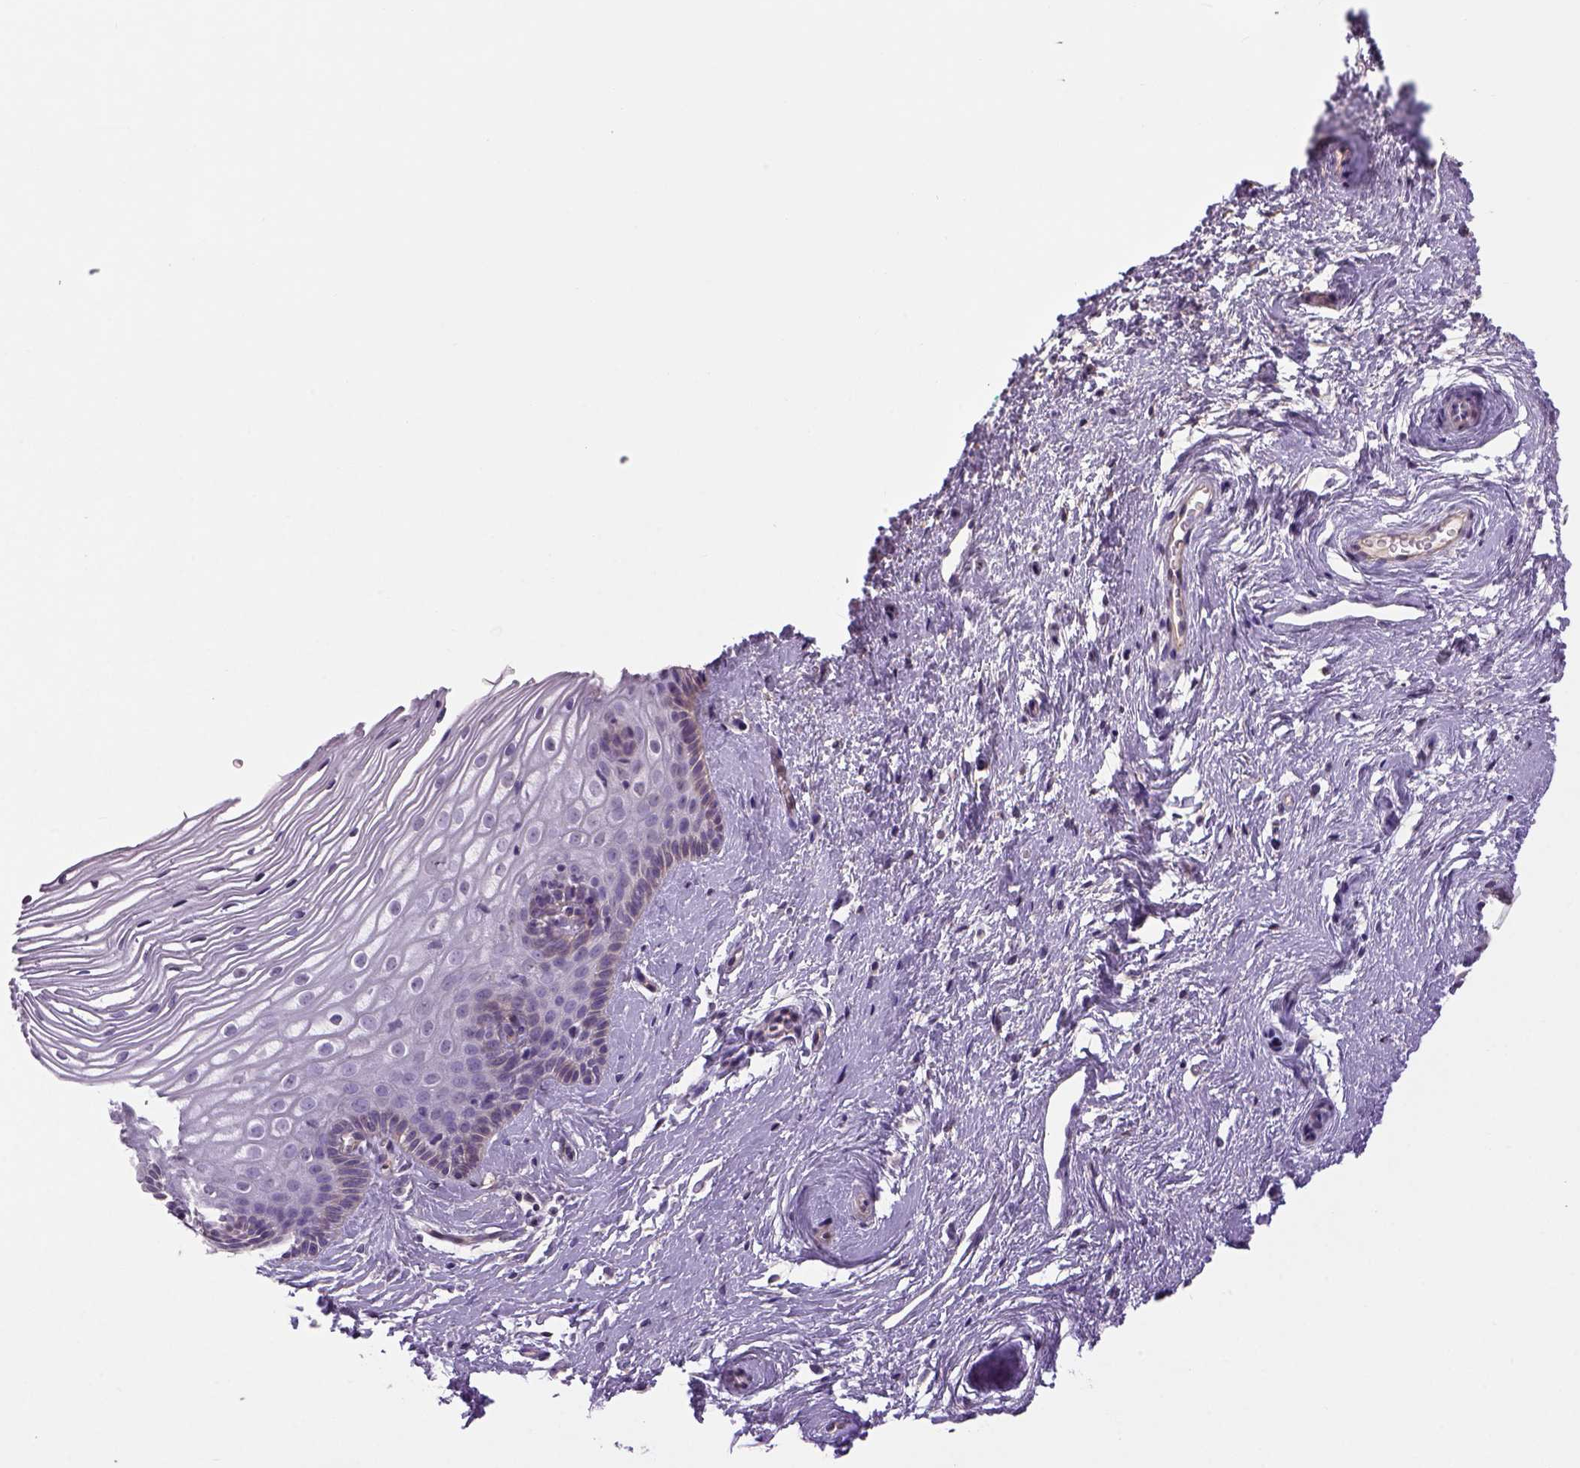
{"staining": {"intensity": "negative", "quantity": "none", "location": "none"}, "tissue": "cervix", "cell_type": "Glandular cells", "image_type": "normal", "snomed": [{"axis": "morphology", "description": "Normal tissue, NOS"}, {"axis": "topography", "description": "Cervix"}], "caption": "Immunohistochemical staining of benign cervix displays no significant staining in glandular cells. The staining was performed using DAB (3,3'-diaminobenzidine) to visualize the protein expression in brown, while the nuclei were stained in blue with hematoxylin (Magnification: 20x).", "gene": "PRRT1", "patient": {"sex": "female", "age": 40}}